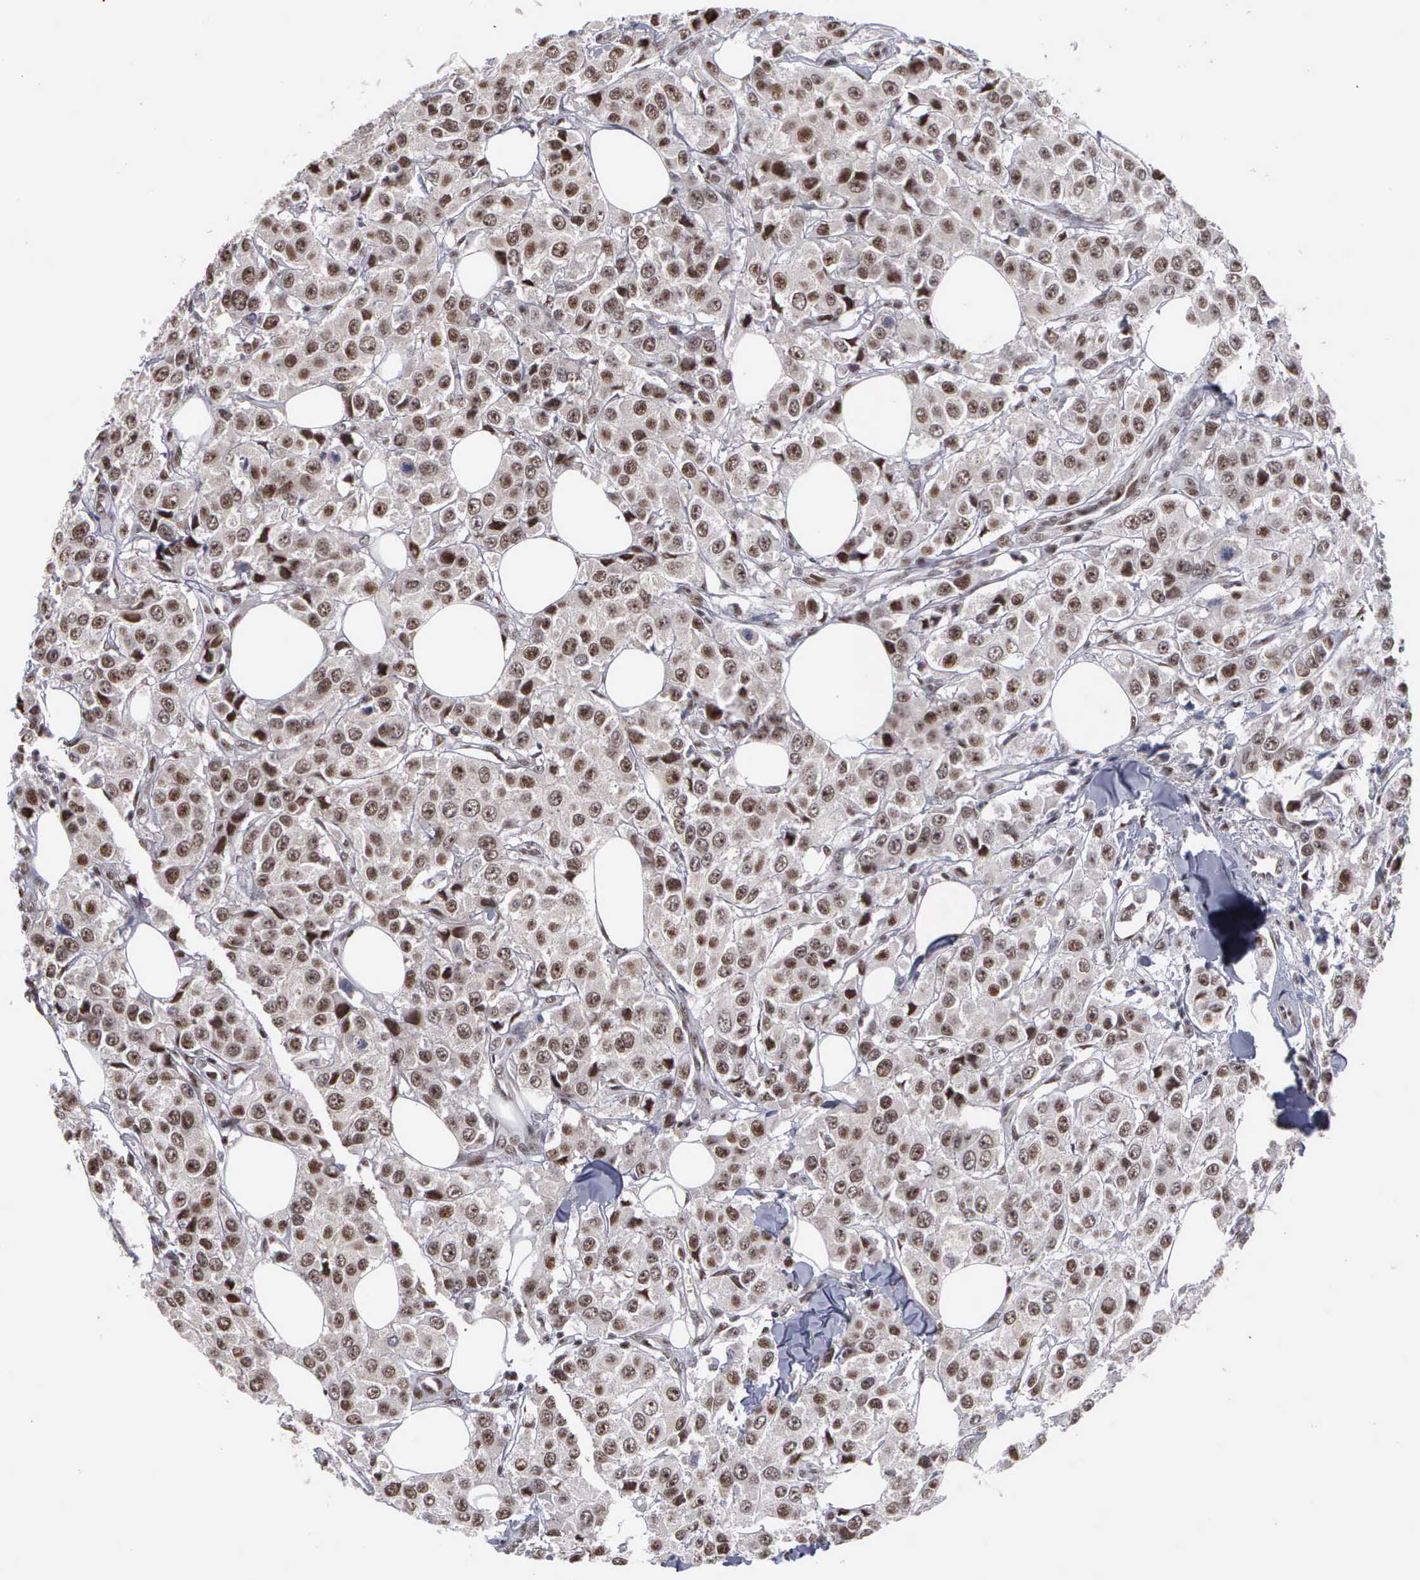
{"staining": {"intensity": "strong", "quantity": ">75%", "location": "nuclear"}, "tissue": "breast cancer", "cell_type": "Tumor cells", "image_type": "cancer", "snomed": [{"axis": "morphology", "description": "Duct carcinoma"}, {"axis": "topography", "description": "Breast"}], "caption": "Protein positivity by immunohistochemistry reveals strong nuclear staining in about >75% of tumor cells in breast cancer (intraductal carcinoma).", "gene": "KIAA0586", "patient": {"sex": "female", "age": 58}}